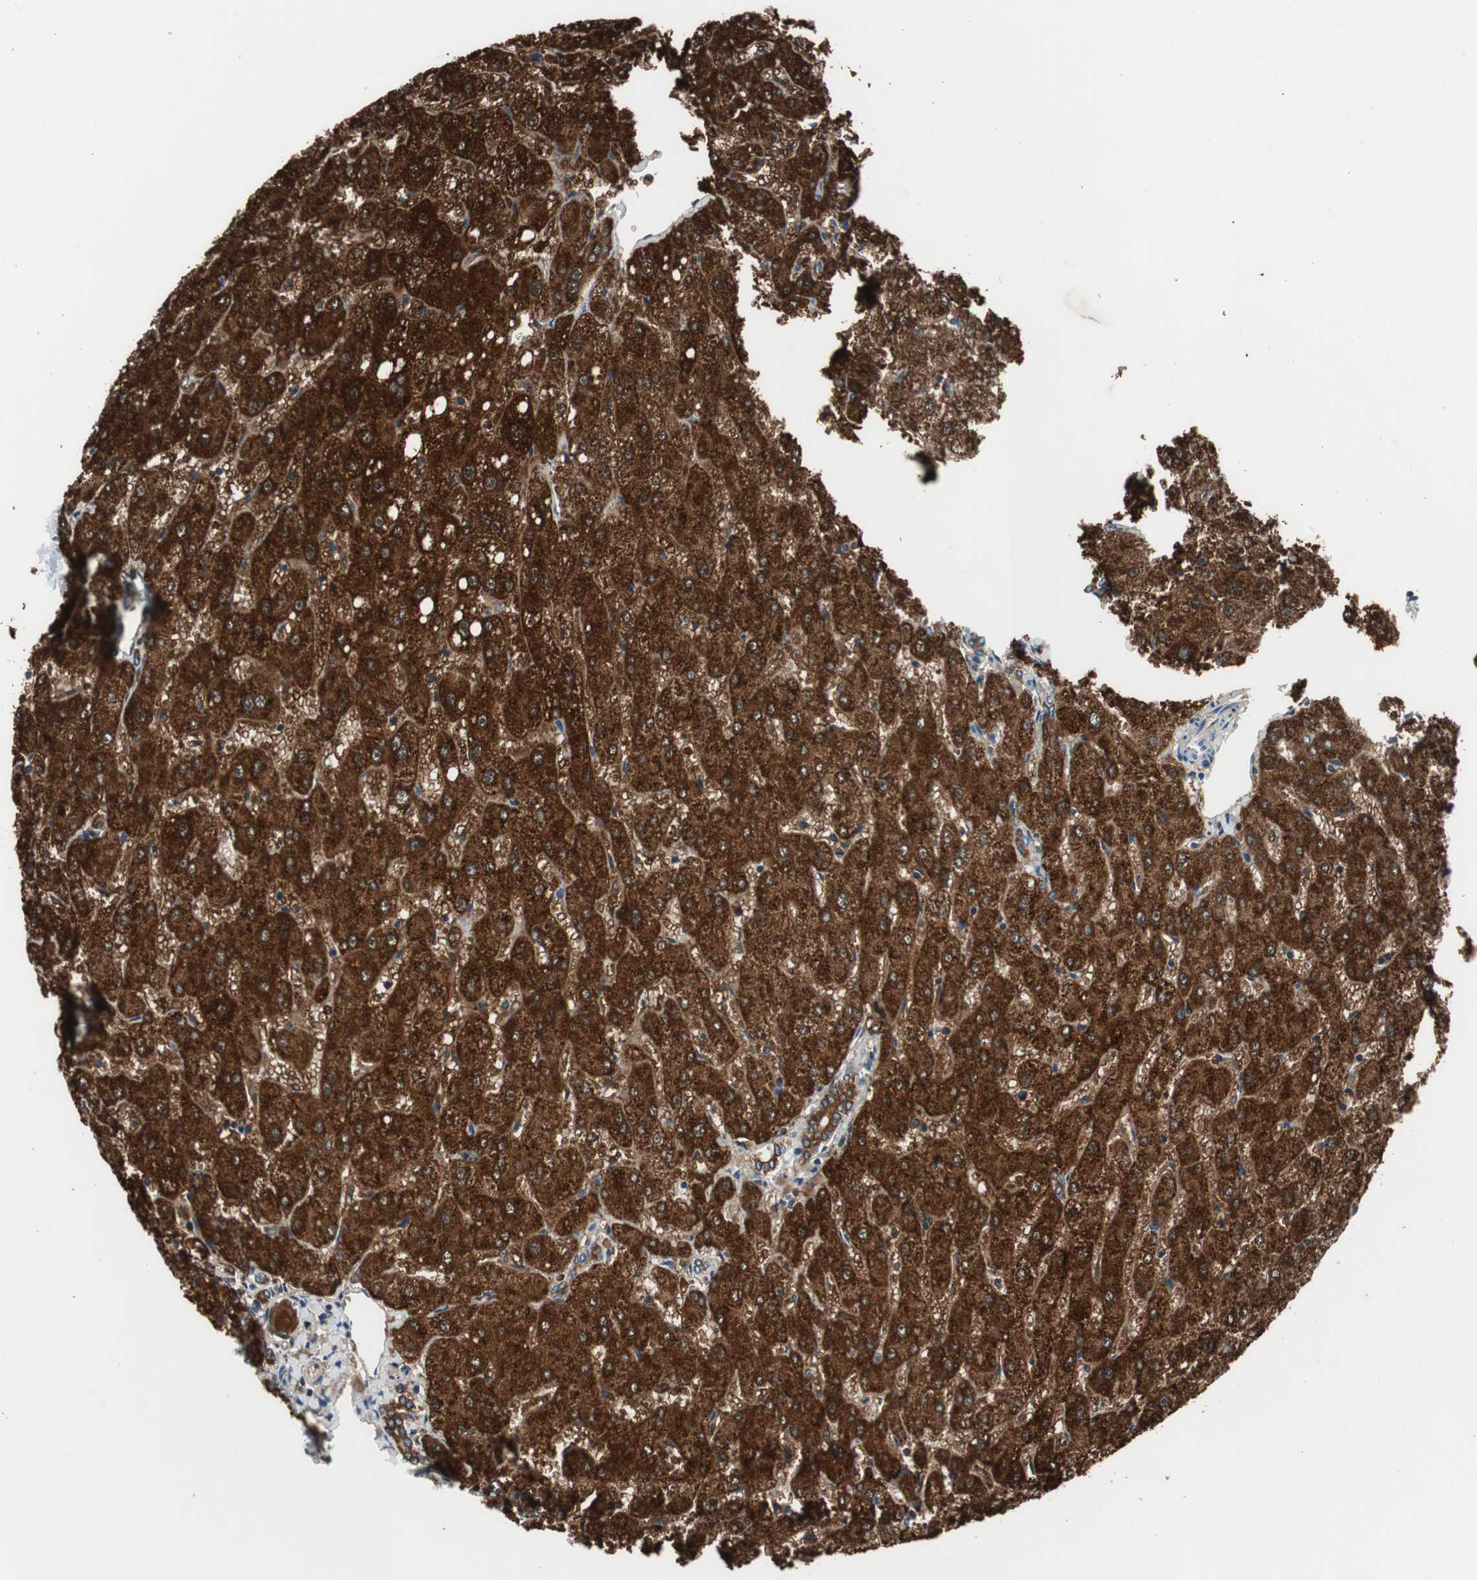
{"staining": {"intensity": "strong", "quantity": ">75%", "location": "cytoplasmic/membranous"}, "tissue": "liver", "cell_type": "Cholangiocytes", "image_type": "normal", "snomed": [{"axis": "morphology", "description": "Normal tissue, NOS"}, {"axis": "topography", "description": "Liver"}], "caption": "Brown immunohistochemical staining in benign liver shows strong cytoplasmic/membranous positivity in about >75% of cholangiocytes.", "gene": "PI4KB", "patient": {"sex": "male", "age": 67}}